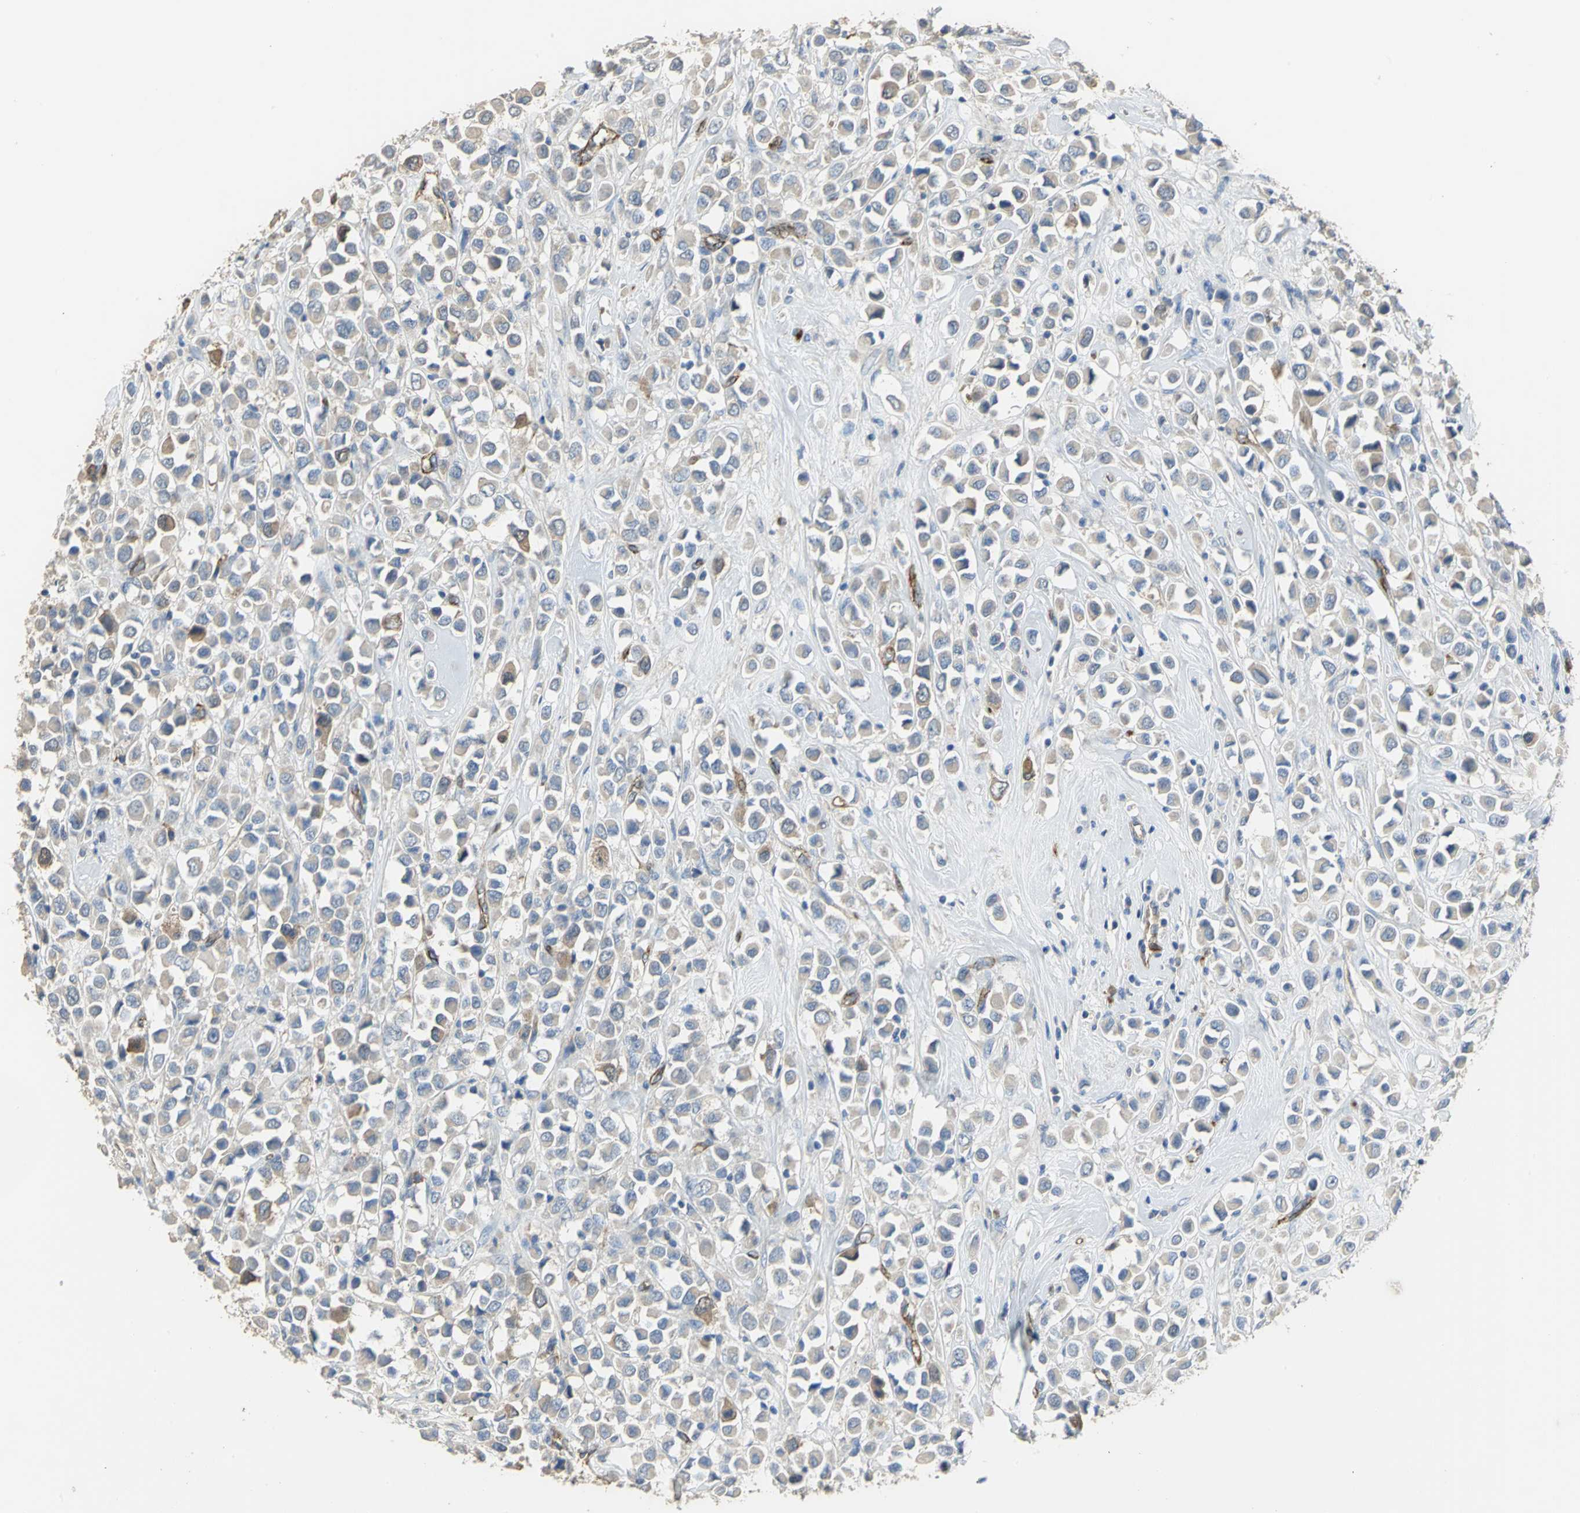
{"staining": {"intensity": "moderate", "quantity": "<25%", "location": "cytoplasmic/membranous"}, "tissue": "breast cancer", "cell_type": "Tumor cells", "image_type": "cancer", "snomed": [{"axis": "morphology", "description": "Duct carcinoma"}, {"axis": "topography", "description": "Breast"}], "caption": "Human breast cancer (invasive ductal carcinoma) stained for a protein (brown) demonstrates moderate cytoplasmic/membranous positive expression in approximately <25% of tumor cells.", "gene": "DLGAP5", "patient": {"sex": "female", "age": 61}}